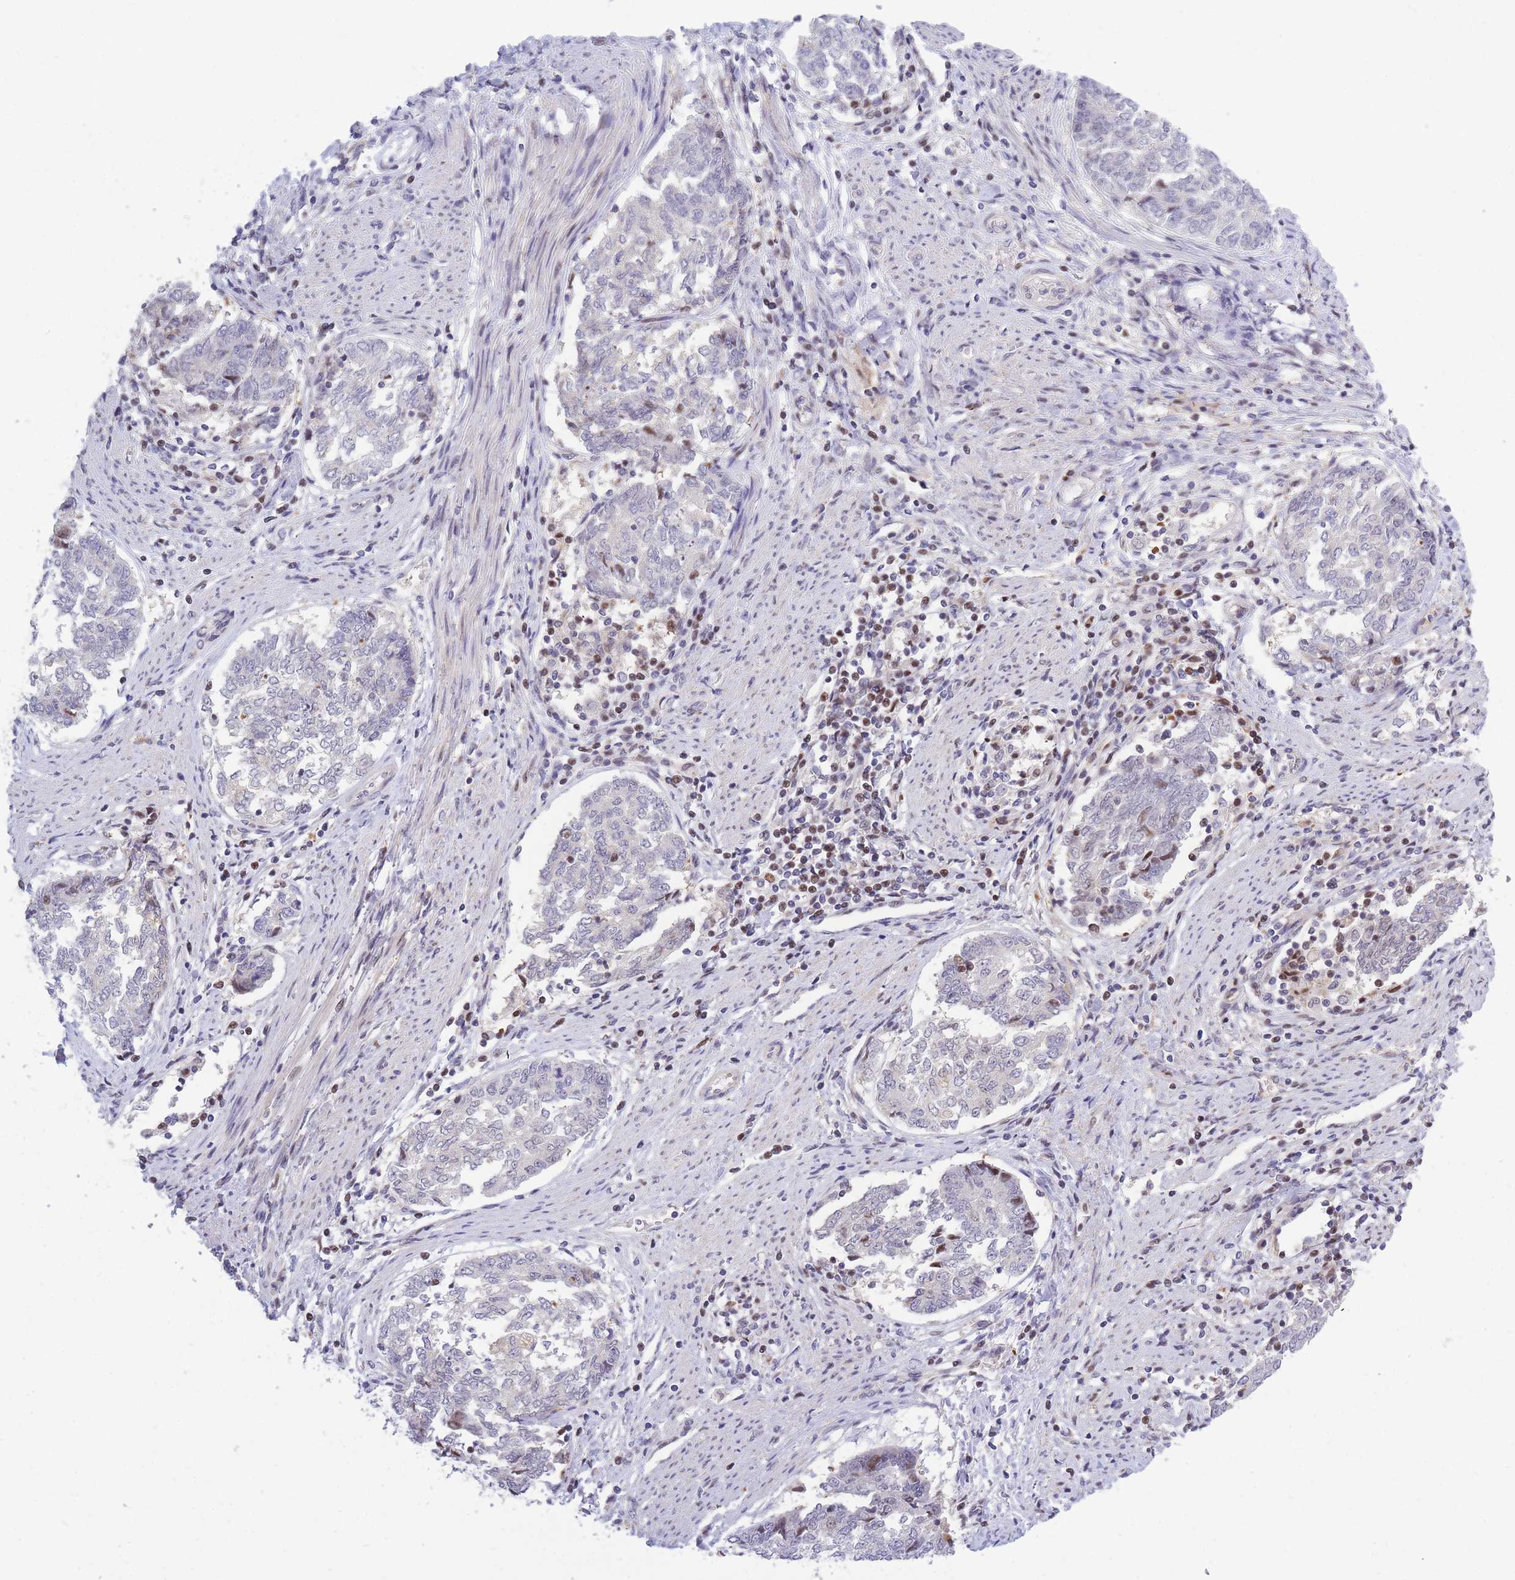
{"staining": {"intensity": "negative", "quantity": "none", "location": "none"}, "tissue": "endometrial cancer", "cell_type": "Tumor cells", "image_type": "cancer", "snomed": [{"axis": "morphology", "description": "Adenocarcinoma, NOS"}, {"axis": "topography", "description": "Endometrium"}], "caption": "A high-resolution micrograph shows immunohistochemistry (IHC) staining of endometrial cancer (adenocarcinoma), which displays no significant positivity in tumor cells.", "gene": "CRACD", "patient": {"sex": "female", "age": 80}}